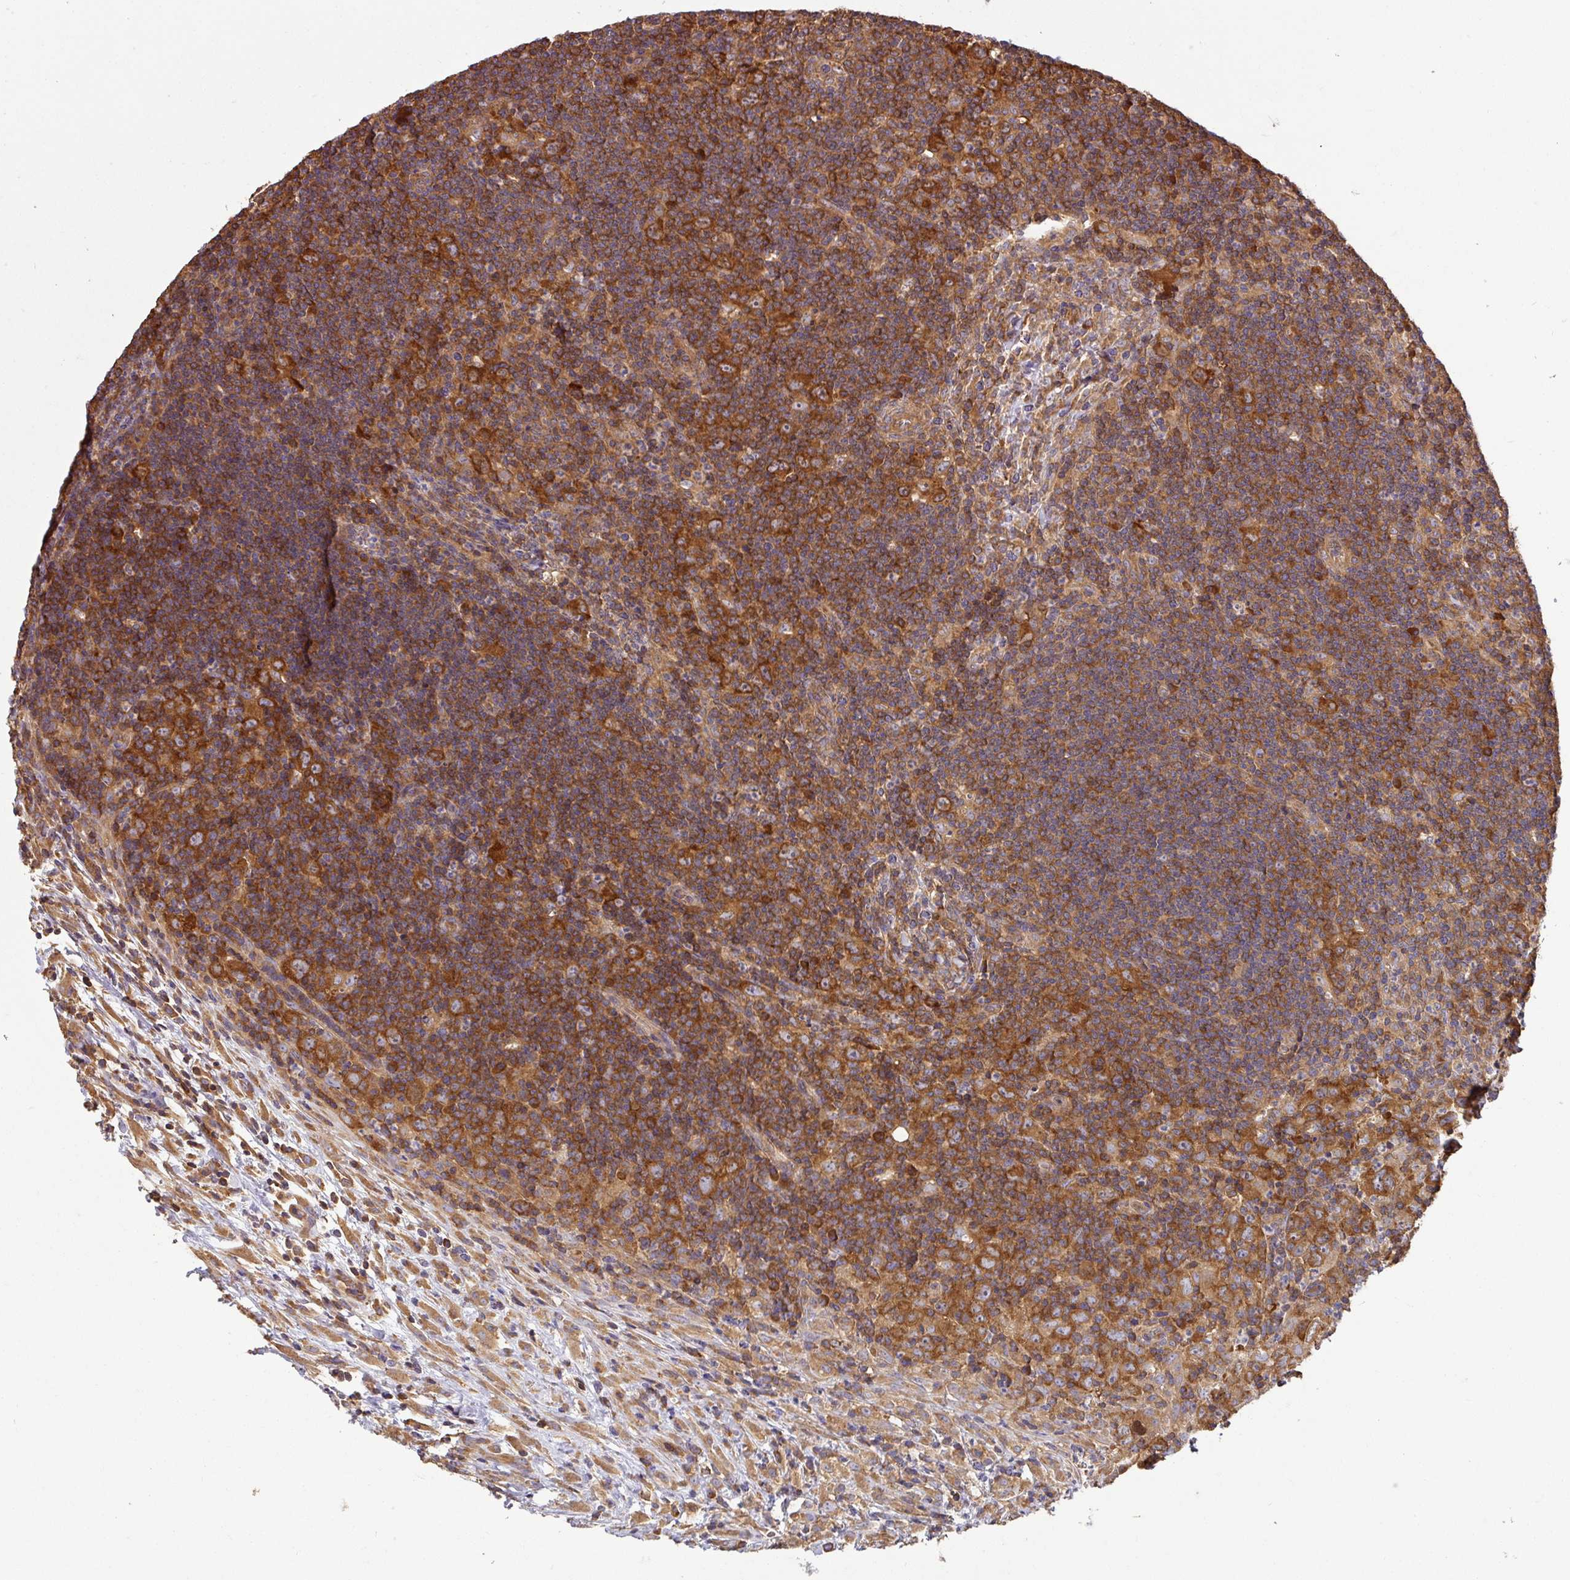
{"staining": {"intensity": "strong", "quantity": ">75%", "location": "cytoplasmic/membranous"}, "tissue": "lymphoma", "cell_type": "Tumor cells", "image_type": "cancer", "snomed": [{"axis": "morphology", "description": "Hodgkin's disease, NOS"}, {"axis": "topography", "description": "Lymph node"}], "caption": "About >75% of tumor cells in human Hodgkin's disease show strong cytoplasmic/membranous protein expression as visualized by brown immunohistochemical staining.", "gene": "GSPT1", "patient": {"sex": "female", "age": 18}}